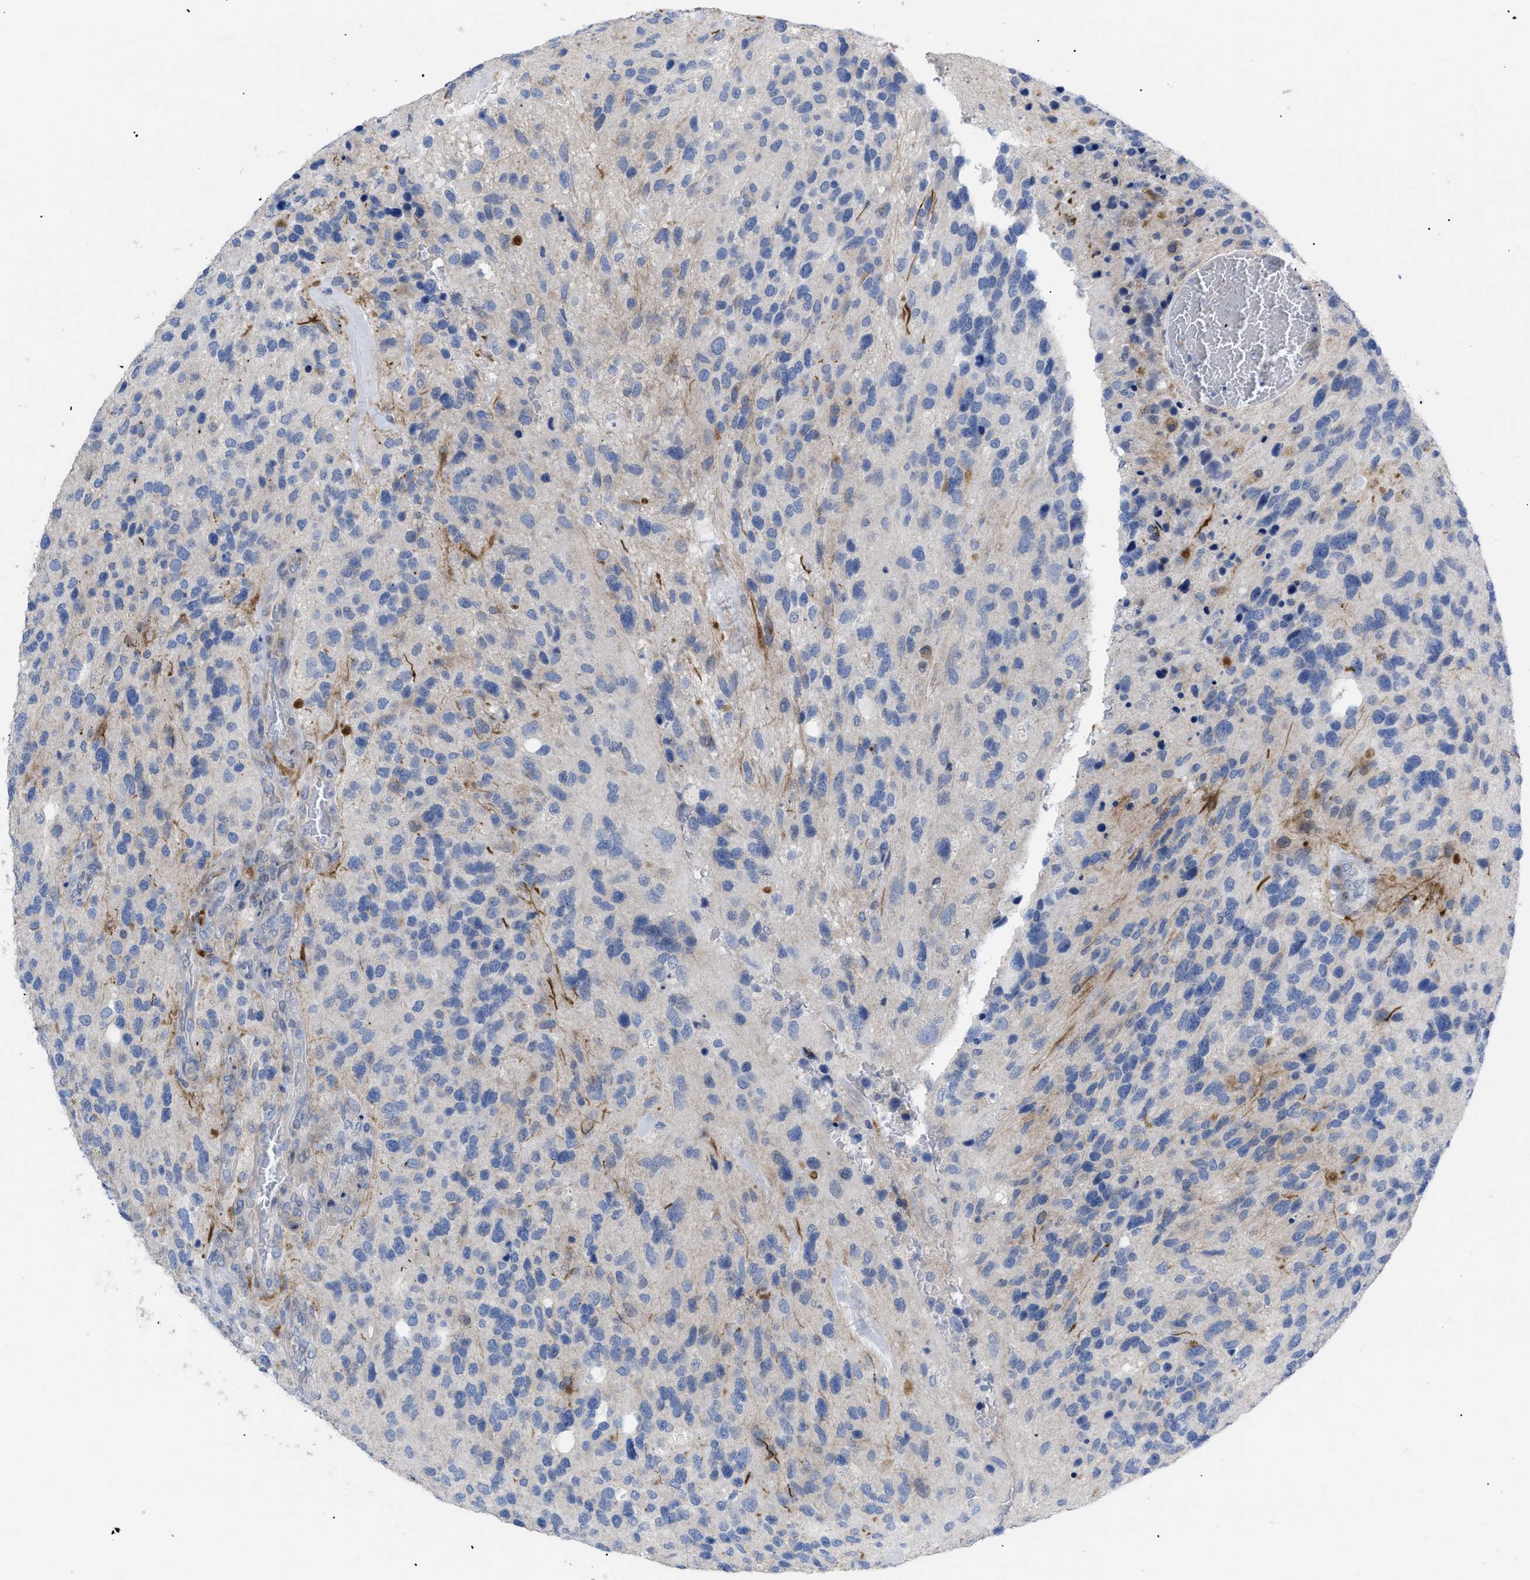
{"staining": {"intensity": "negative", "quantity": "none", "location": "none"}, "tissue": "glioma", "cell_type": "Tumor cells", "image_type": "cancer", "snomed": [{"axis": "morphology", "description": "Glioma, malignant, High grade"}, {"axis": "topography", "description": "Brain"}], "caption": "The histopathology image displays no significant positivity in tumor cells of glioma.", "gene": "CAV3", "patient": {"sex": "female", "age": 58}}